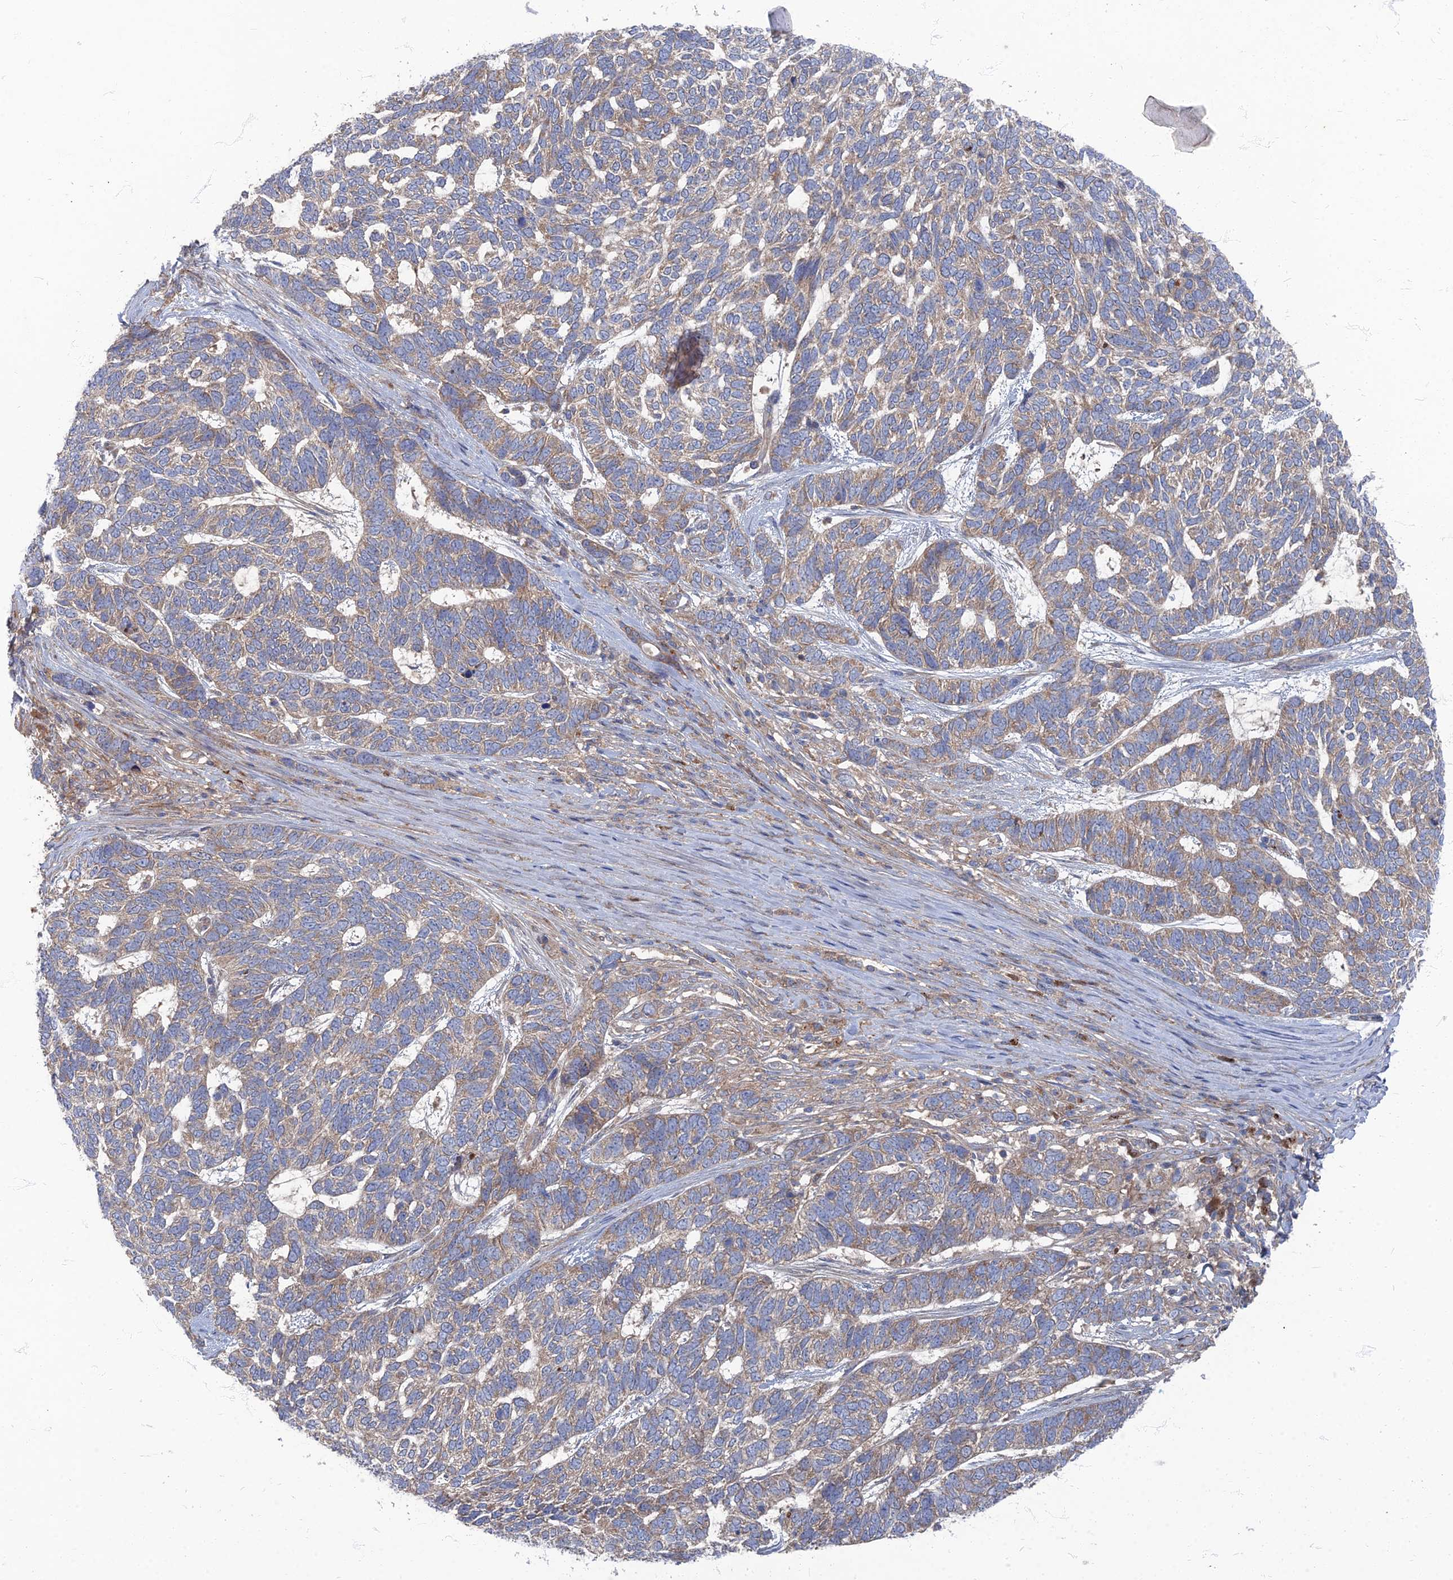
{"staining": {"intensity": "weak", "quantity": "25%-75%", "location": "cytoplasmic/membranous"}, "tissue": "skin cancer", "cell_type": "Tumor cells", "image_type": "cancer", "snomed": [{"axis": "morphology", "description": "Basal cell carcinoma"}, {"axis": "topography", "description": "Skin"}], "caption": "Approximately 25%-75% of tumor cells in human skin basal cell carcinoma display weak cytoplasmic/membranous protein positivity as visualized by brown immunohistochemical staining.", "gene": "PPCDC", "patient": {"sex": "female", "age": 65}}